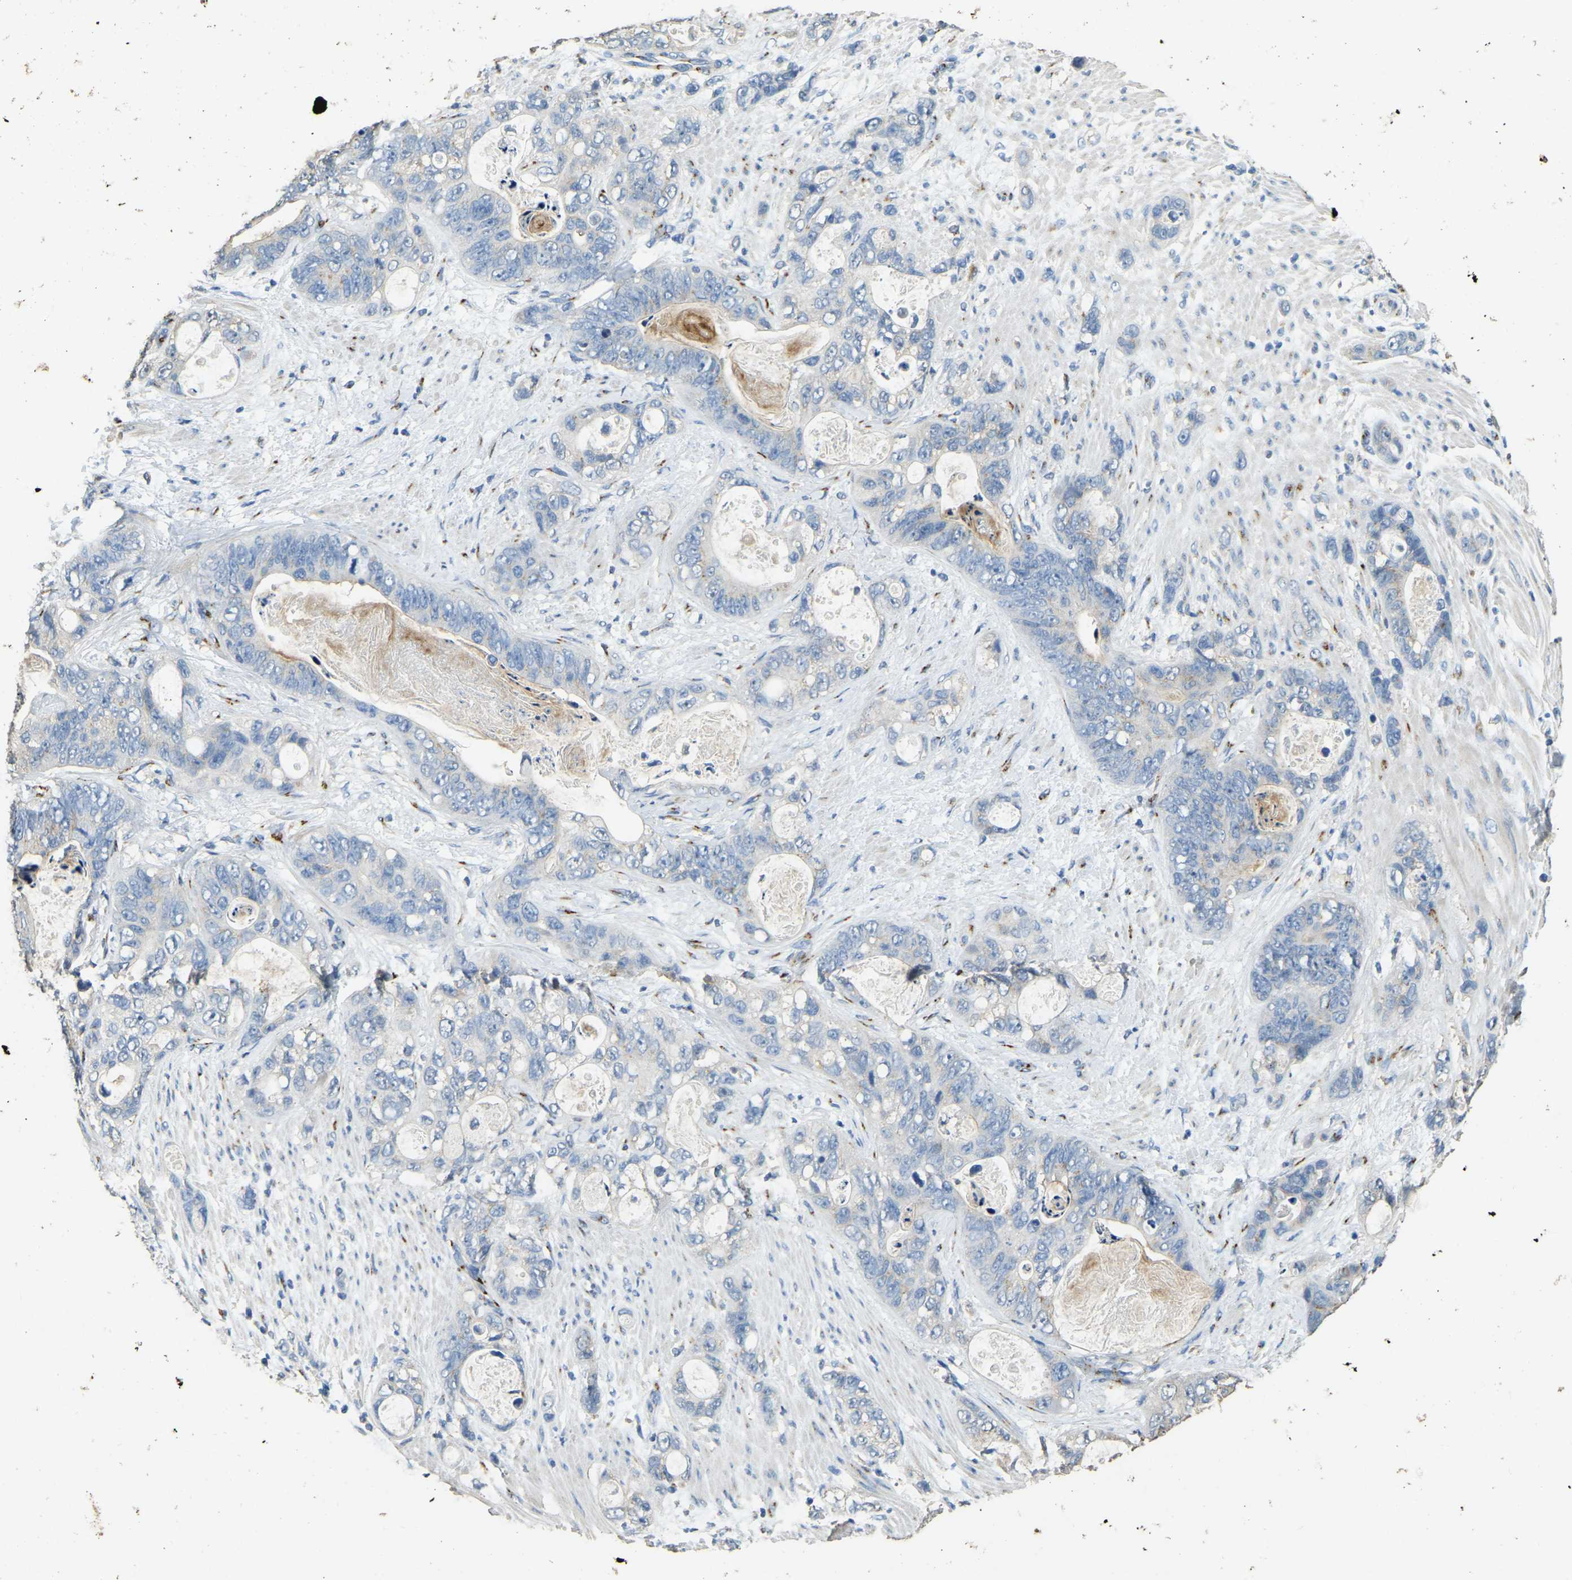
{"staining": {"intensity": "negative", "quantity": "none", "location": "none"}, "tissue": "stomach cancer", "cell_type": "Tumor cells", "image_type": "cancer", "snomed": [{"axis": "morphology", "description": "Normal tissue, NOS"}, {"axis": "morphology", "description": "Adenocarcinoma, NOS"}, {"axis": "topography", "description": "Stomach"}], "caption": "Stomach cancer was stained to show a protein in brown. There is no significant staining in tumor cells. The staining is performed using DAB (3,3'-diaminobenzidine) brown chromogen with nuclei counter-stained in using hematoxylin.", "gene": "FAM174A", "patient": {"sex": "female", "age": 89}}